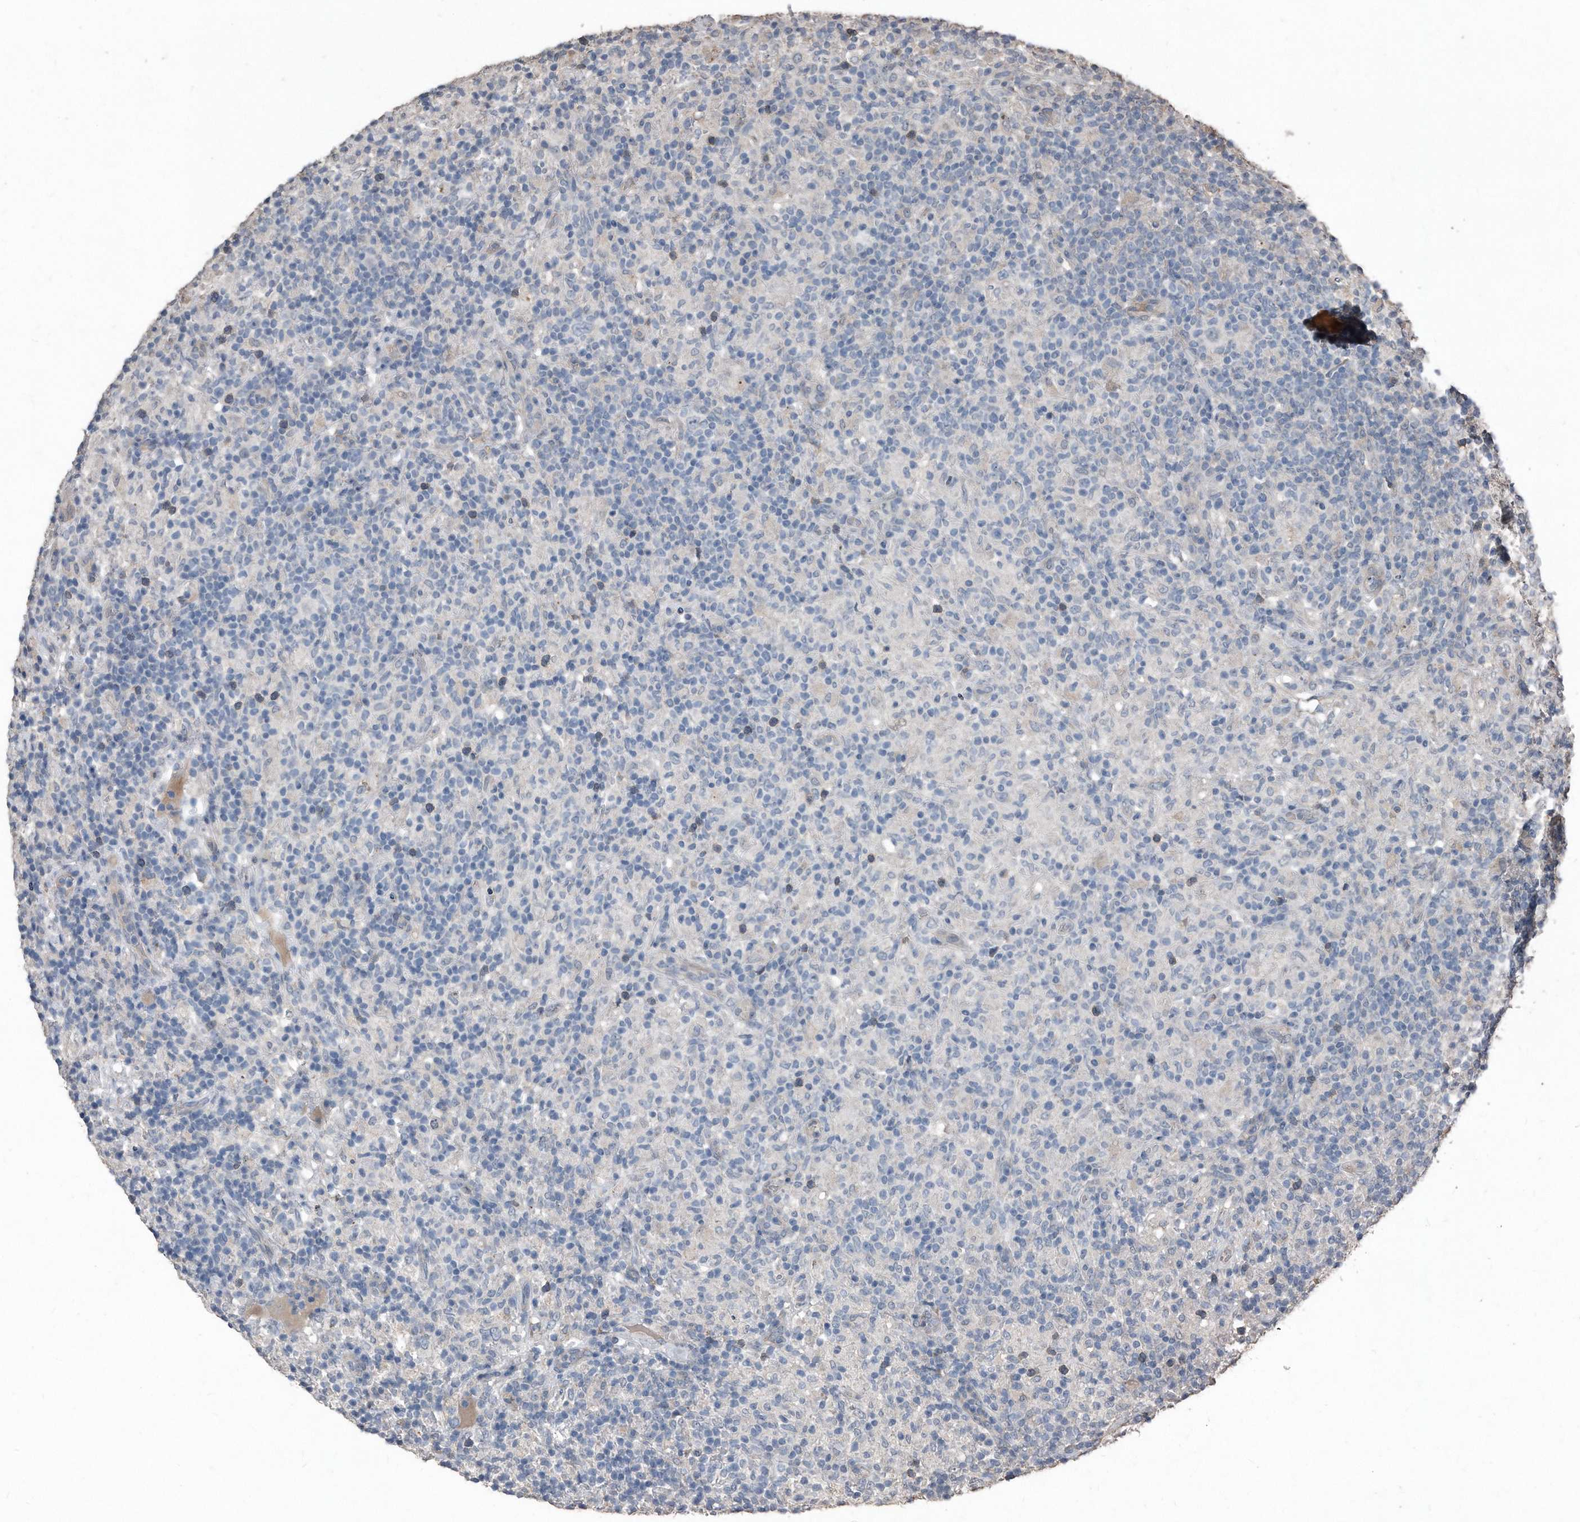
{"staining": {"intensity": "negative", "quantity": "none", "location": "none"}, "tissue": "lymphoma", "cell_type": "Tumor cells", "image_type": "cancer", "snomed": [{"axis": "morphology", "description": "Hodgkin's disease, NOS"}, {"axis": "topography", "description": "Lymph node"}], "caption": "Photomicrograph shows no significant protein expression in tumor cells of Hodgkin's disease. (Brightfield microscopy of DAB IHC at high magnification).", "gene": "ANKRD10", "patient": {"sex": "male", "age": 70}}